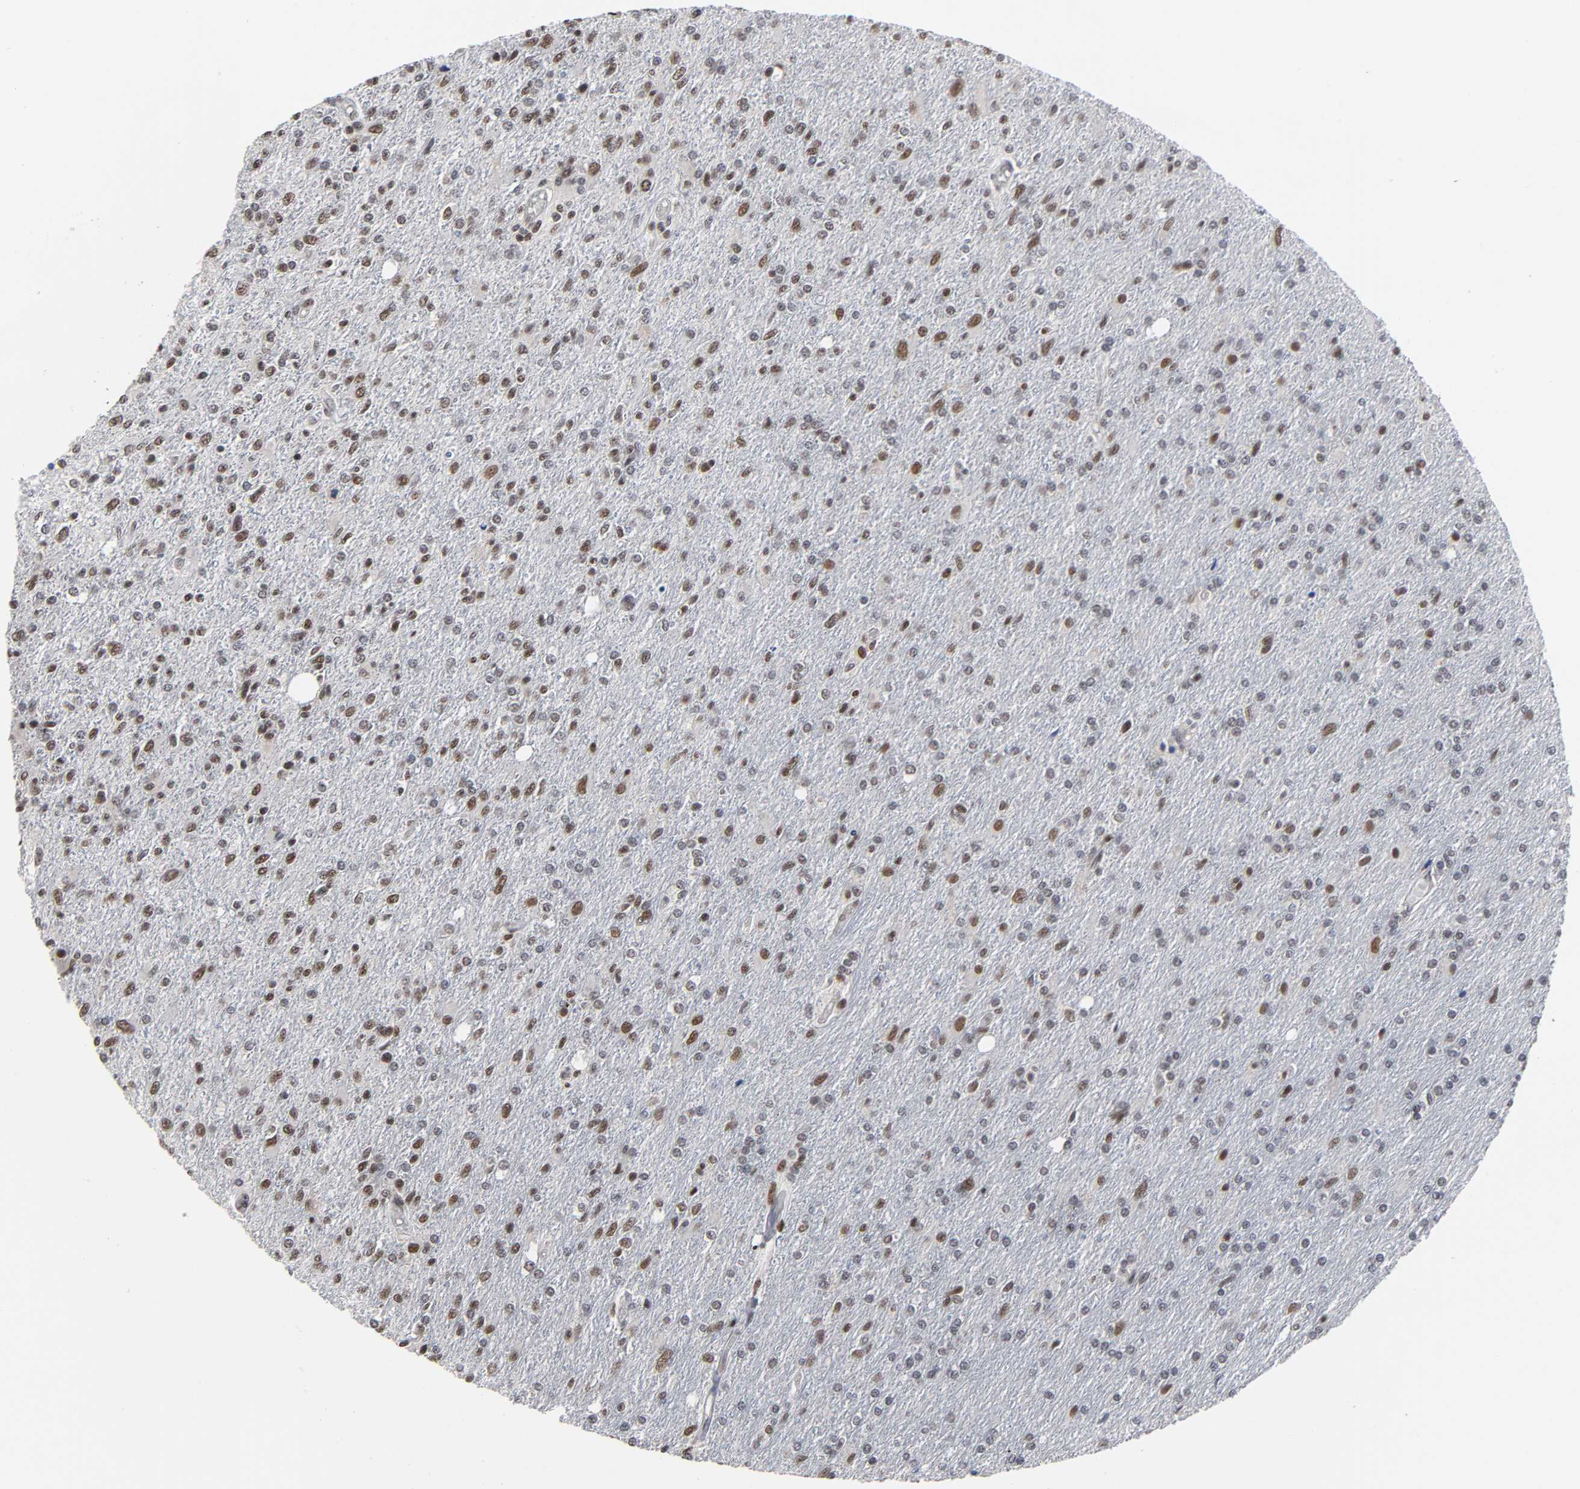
{"staining": {"intensity": "moderate", "quantity": "25%-75%", "location": "nuclear"}, "tissue": "glioma", "cell_type": "Tumor cells", "image_type": "cancer", "snomed": [{"axis": "morphology", "description": "Glioma, malignant, High grade"}, {"axis": "topography", "description": "Cerebral cortex"}], "caption": "Brown immunohistochemical staining in human glioma shows moderate nuclear positivity in about 25%-75% of tumor cells.", "gene": "TRIM33", "patient": {"sex": "male", "age": 76}}